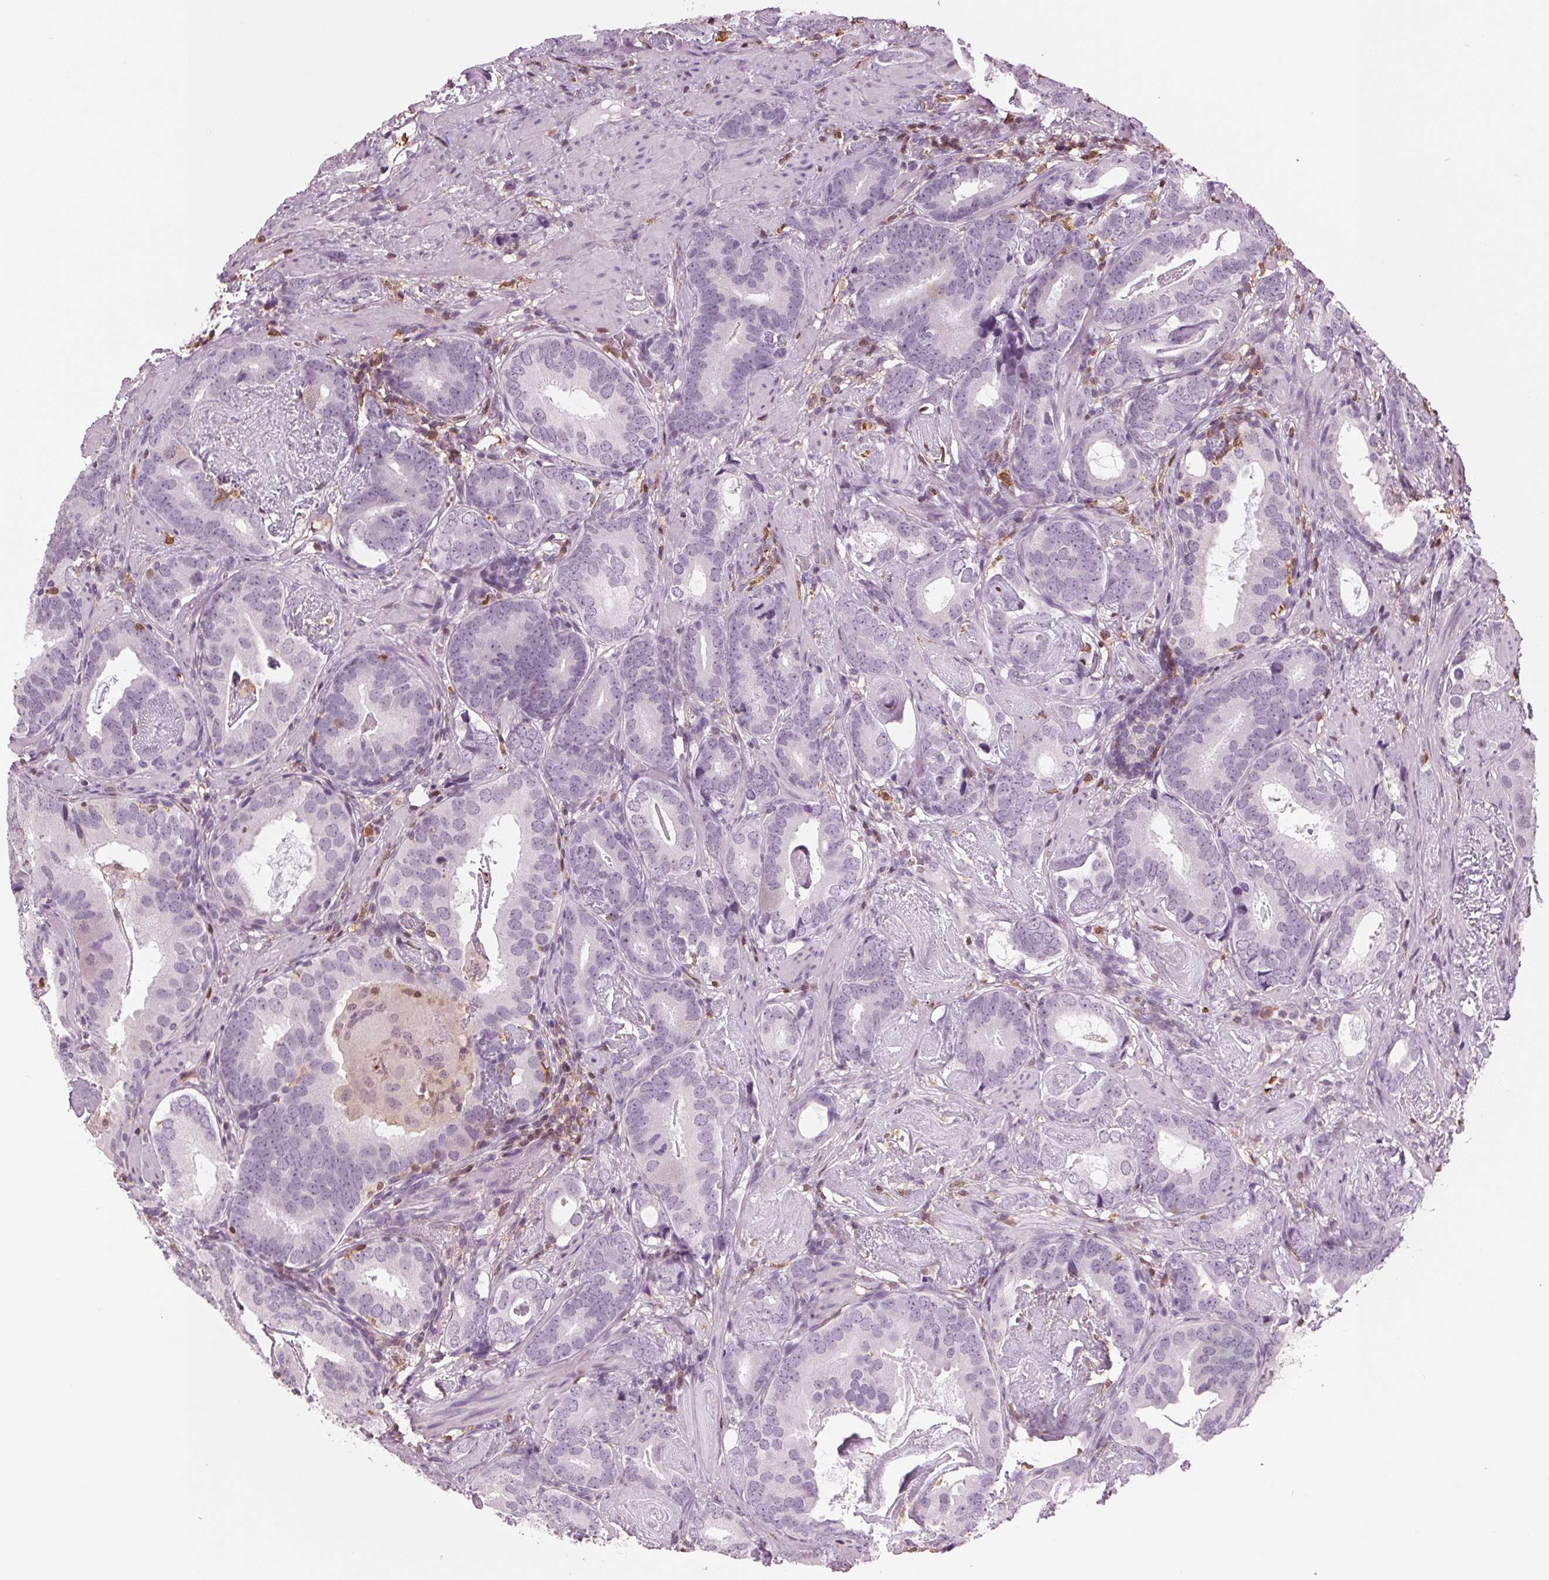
{"staining": {"intensity": "negative", "quantity": "none", "location": "none"}, "tissue": "prostate cancer", "cell_type": "Tumor cells", "image_type": "cancer", "snomed": [{"axis": "morphology", "description": "Adenocarcinoma, Low grade"}, {"axis": "topography", "description": "Prostate and seminal vesicle, NOS"}], "caption": "A high-resolution image shows immunohistochemistry (IHC) staining of low-grade adenocarcinoma (prostate), which displays no significant expression in tumor cells.", "gene": "BTLA", "patient": {"sex": "male", "age": 71}}